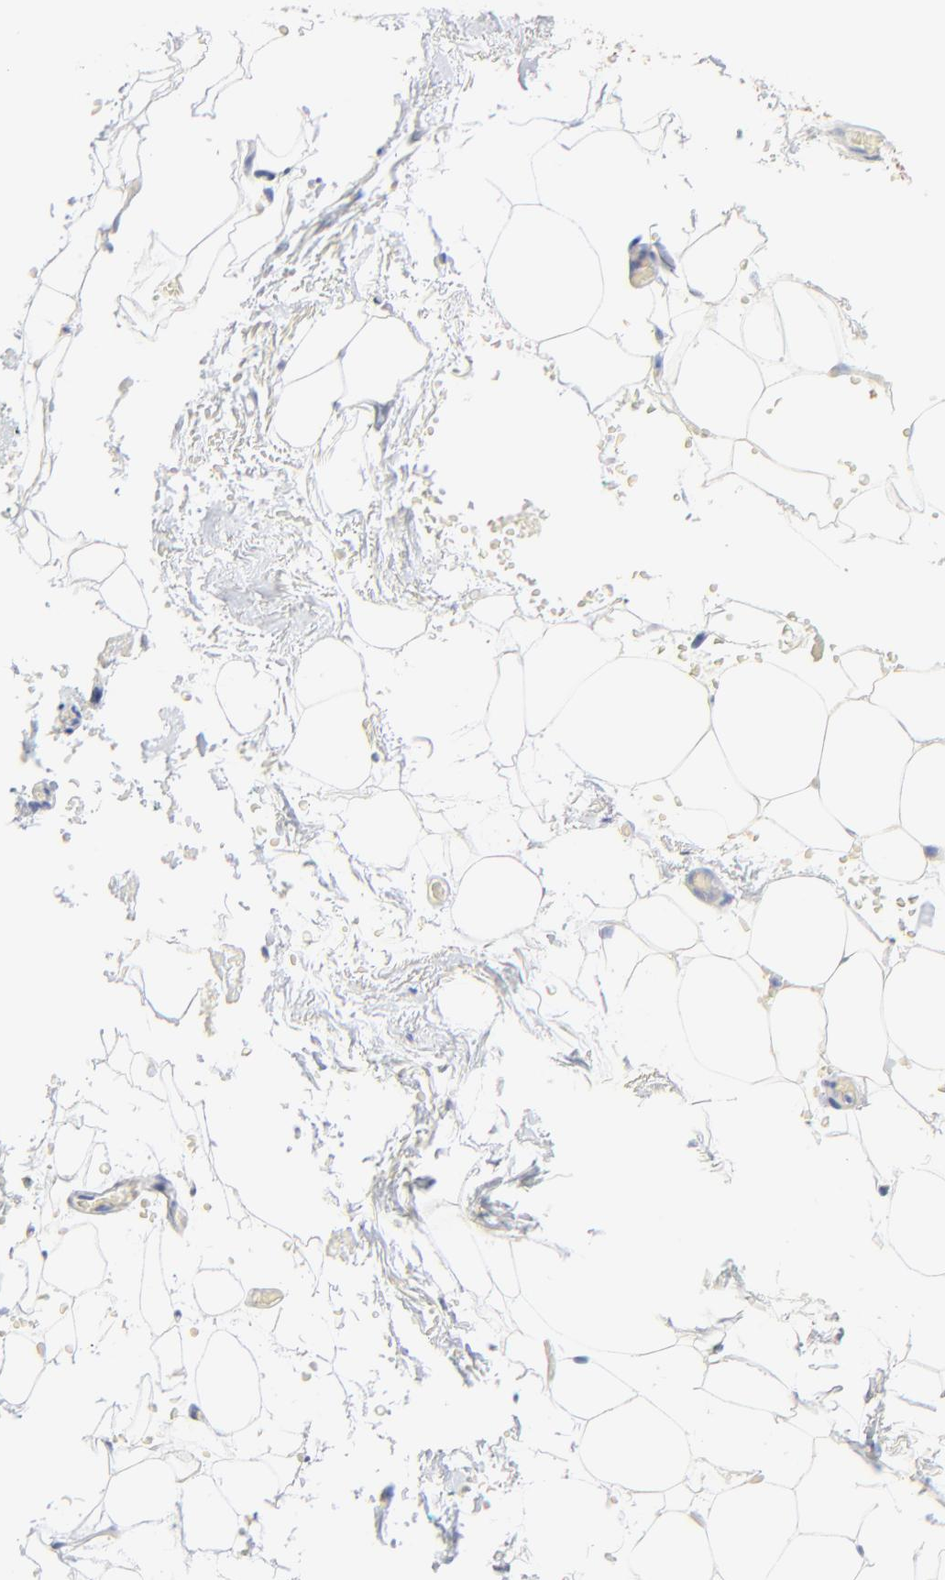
{"staining": {"intensity": "negative", "quantity": "none", "location": "none"}, "tissue": "breast", "cell_type": "Adipocytes", "image_type": "normal", "snomed": [{"axis": "morphology", "description": "Normal tissue, NOS"}, {"axis": "topography", "description": "Breast"}, {"axis": "topography", "description": "Soft tissue"}], "caption": "Immunohistochemistry of unremarkable human breast displays no expression in adipocytes. Nuclei are stained in blue.", "gene": "PSD3", "patient": {"sex": "female", "age": 75}}